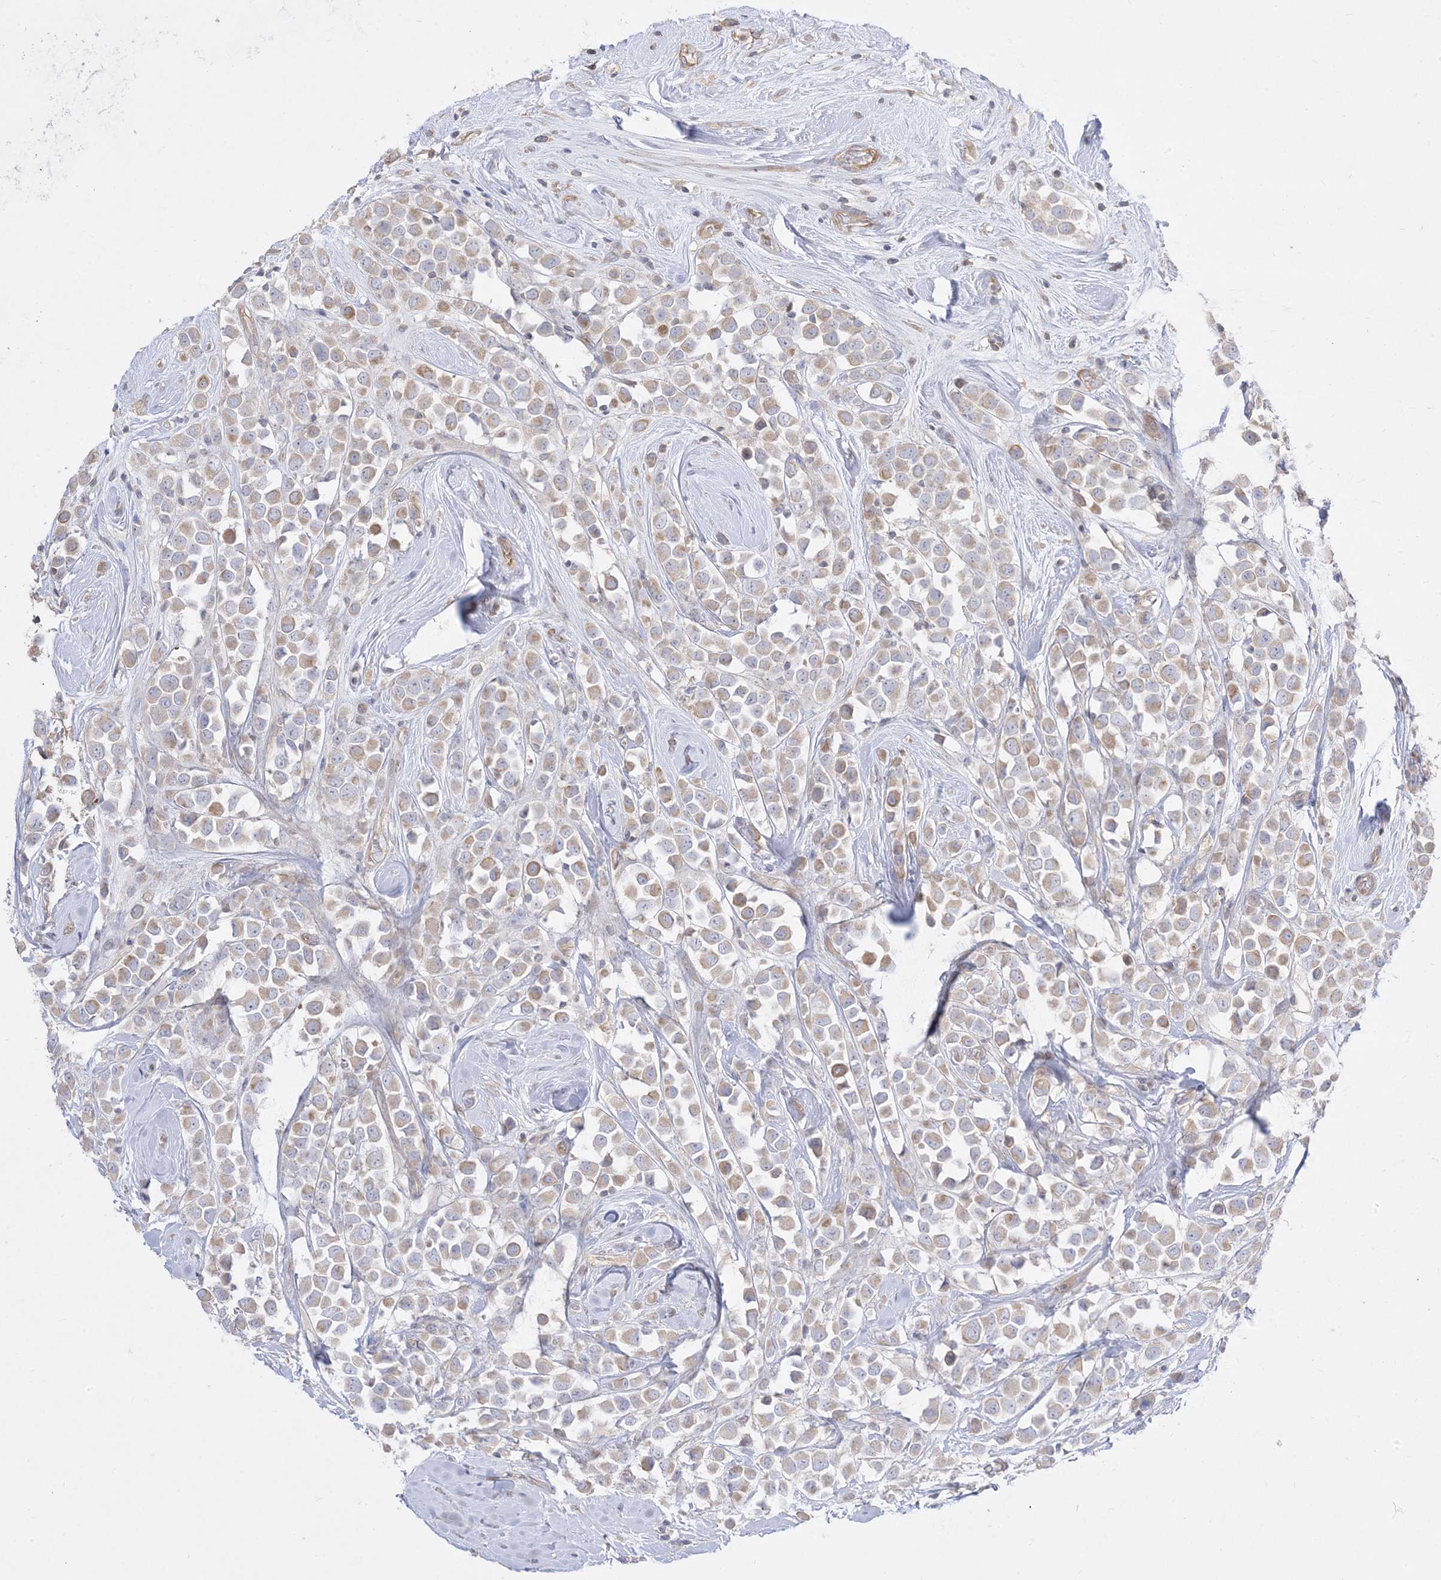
{"staining": {"intensity": "weak", "quantity": "25%-75%", "location": "cytoplasmic/membranous"}, "tissue": "breast cancer", "cell_type": "Tumor cells", "image_type": "cancer", "snomed": [{"axis": "morphology", "description": "Duct carcinoma"}, {"axis": "topography", "description": "Breast"}], "caption": "A low amount of weak cytoplasmic/membranous expression is seen in approximately 25%-75% of tumor cells in breast cancer tissue. Immunohistochemistry (ihc) stains the protein of interest in brown and the nuclei are stained blue.", "gene": "ARHGEF9", "patient": {"sex": "female", "age": 61}}